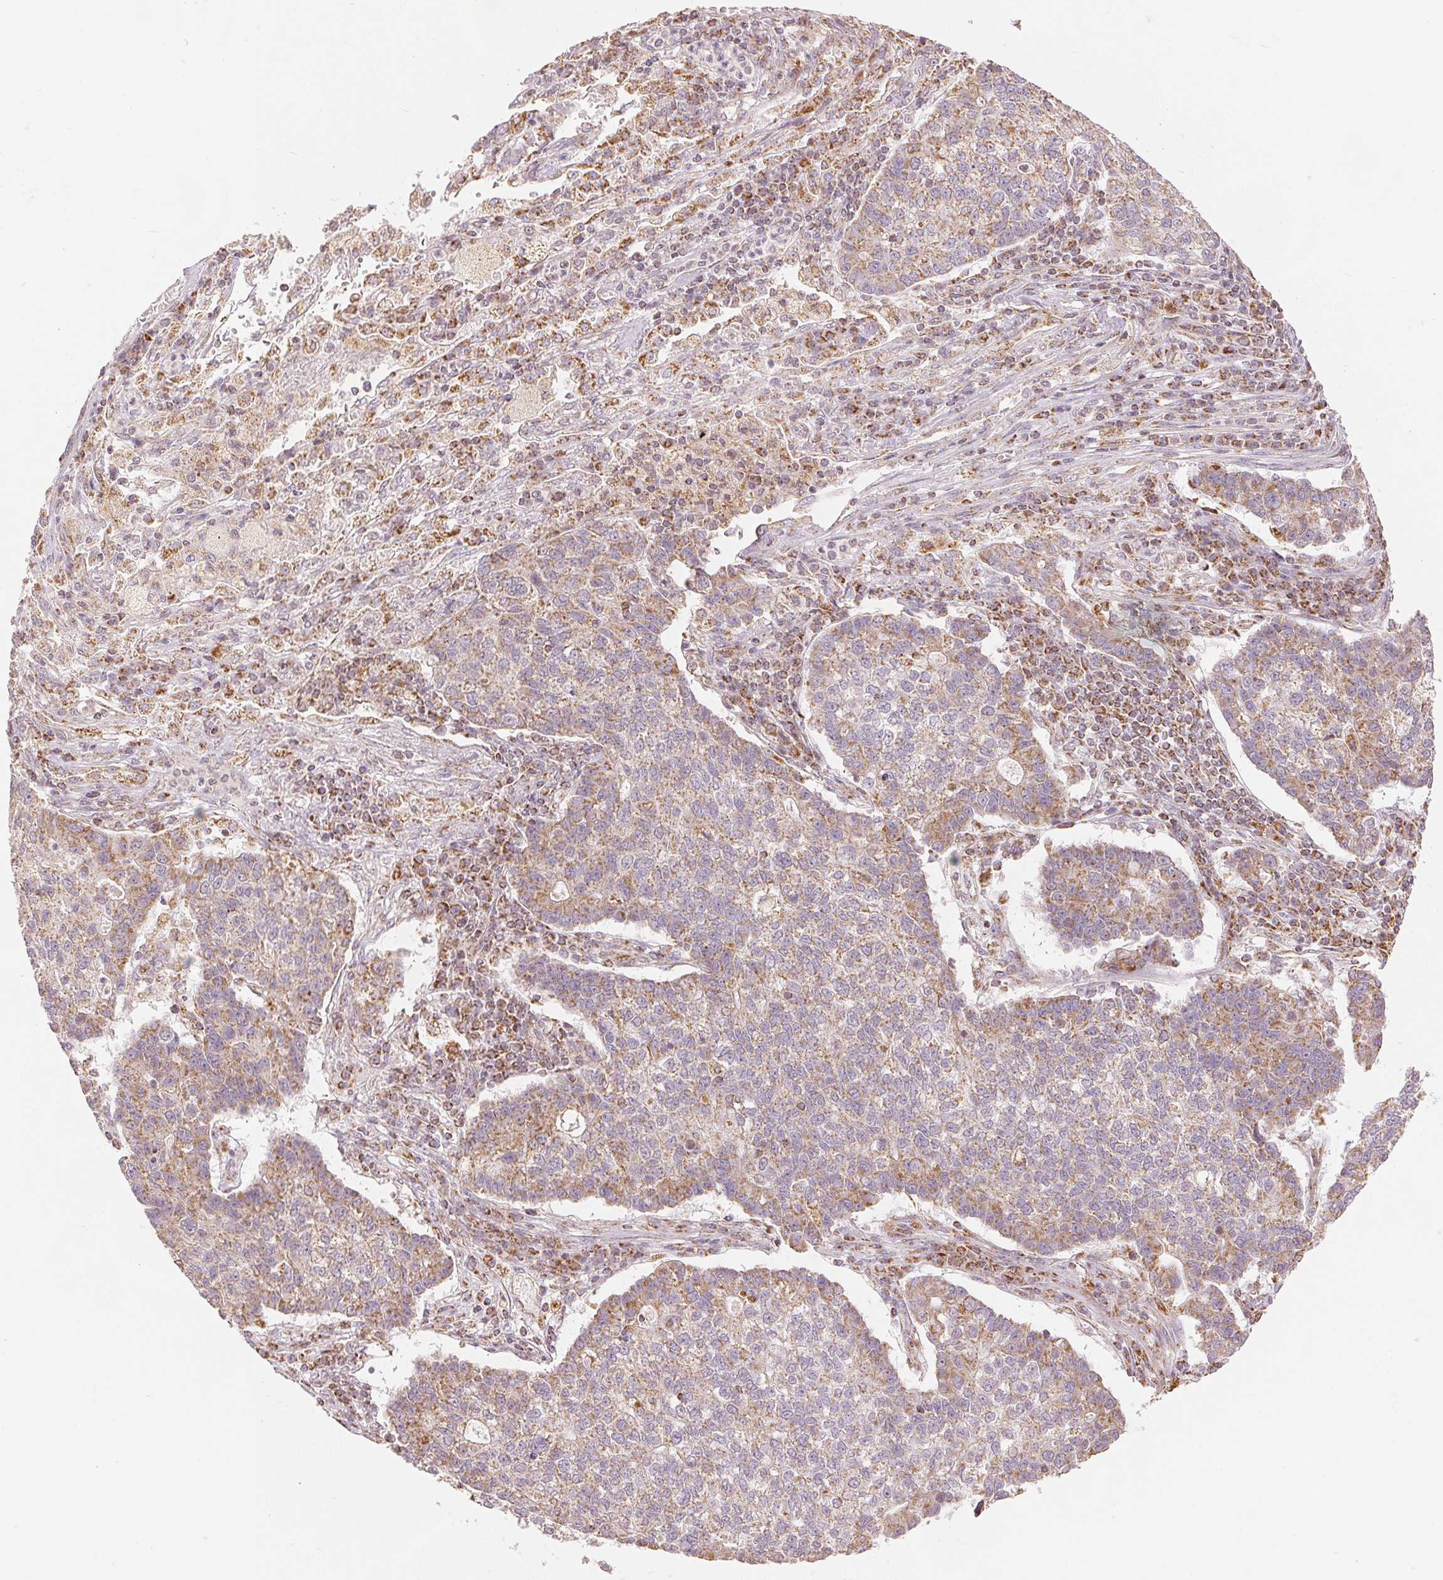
{"staining": {"intensity": "moderate", "quantity": "25%-75%", "location": "cytoplasmic/membranous"}, "tissue": "lung cancer", "cell_type": "Tumor cells", "image_type": "cancer", "snomed": [{"axis": "morphology", "description": "Adenocarcinoma, NOS"}, {"axis": "topography", "description": "Lung"}], "caption": "The image shows immunohistochemical staining of lung cancer (adenocarcinoma). There is moderate cytoplasmic/membranous expression is identified in approximately 25%-75% of tumor cells. (Stains: DAB (3,3'-diaminobenzidine) in brown, nuclei in blue, Microscopy: brightfield microscopy at high magnification).", "gene": "SDHB", "patient": {"sex": "male", "age": 57}}